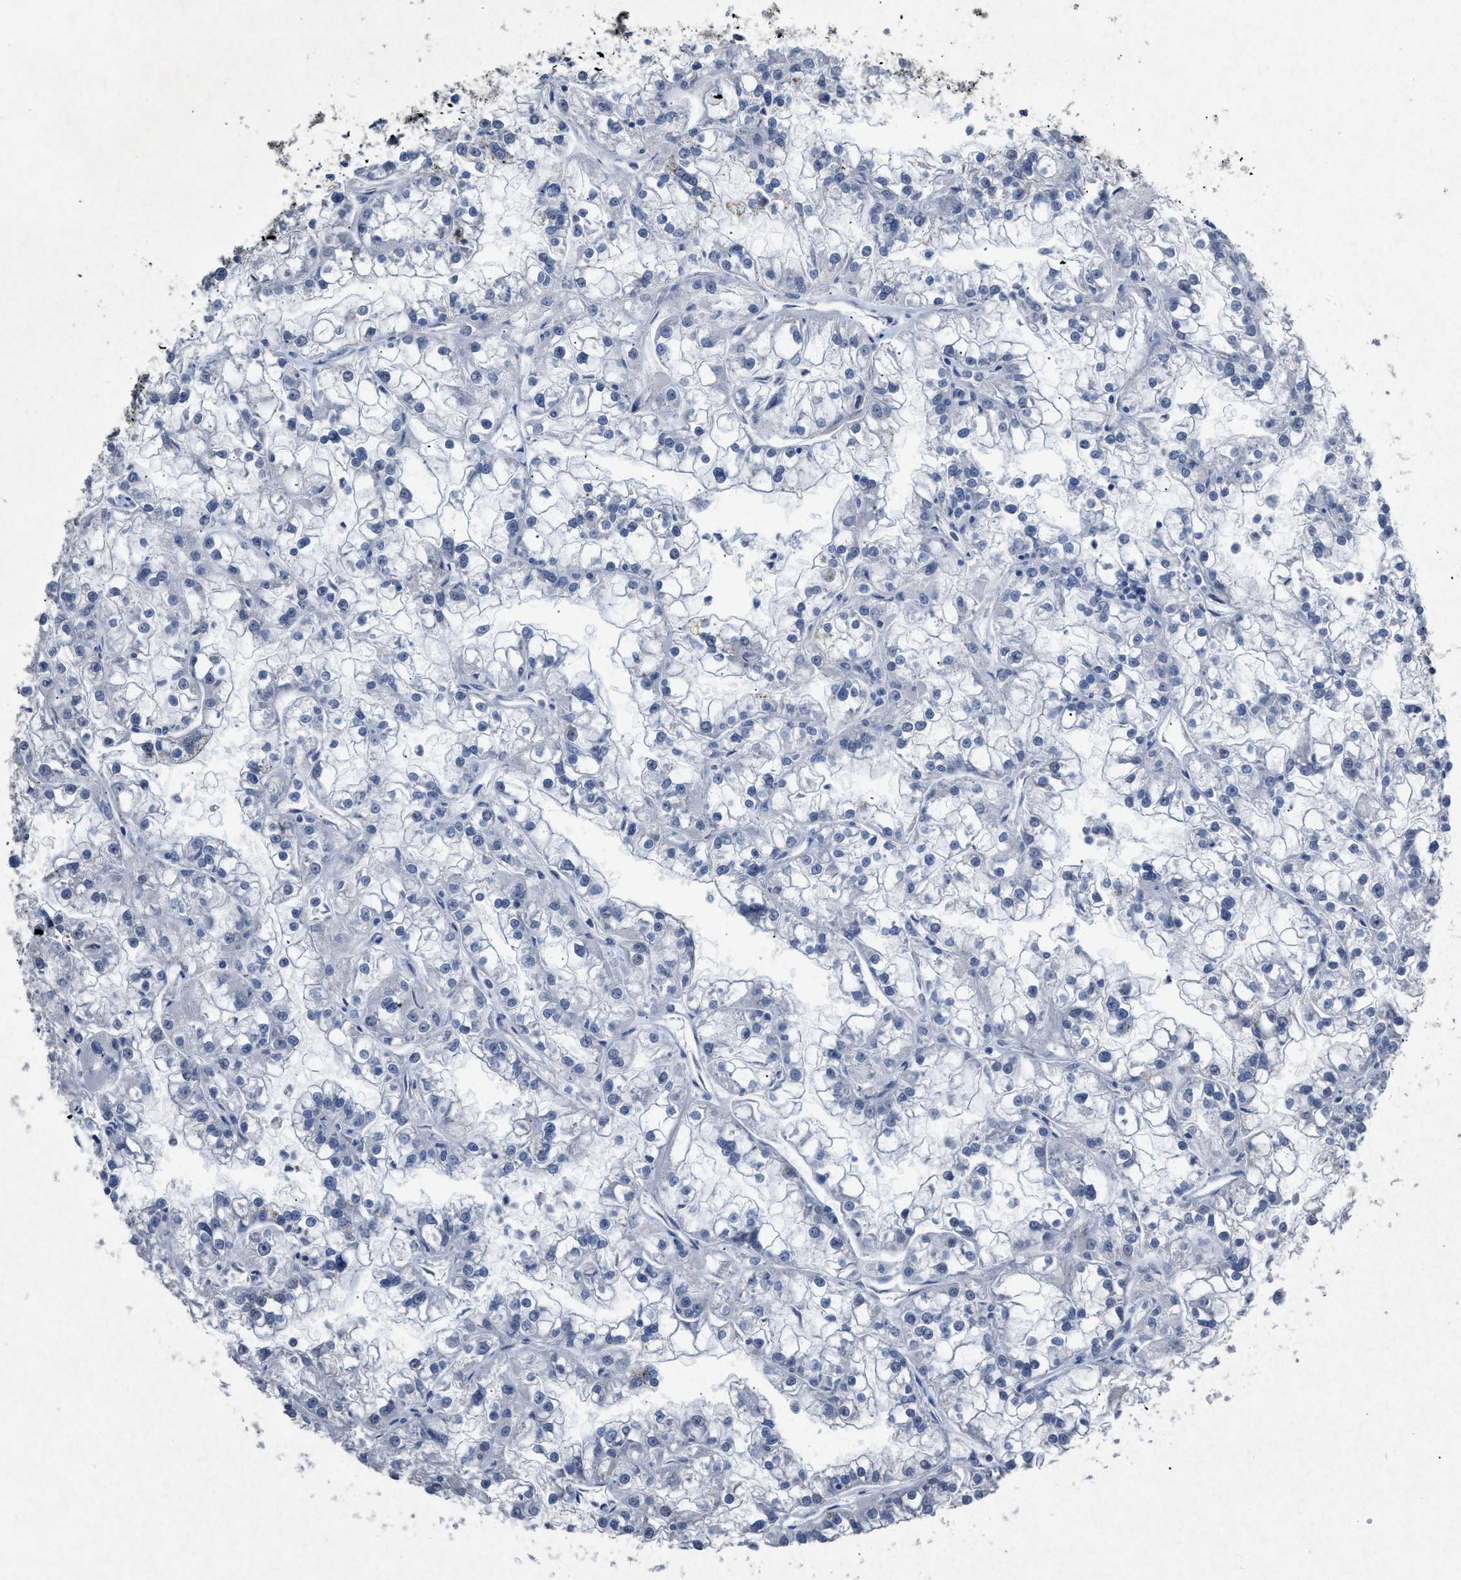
{"staining": {"intensity": "negative", "quantity": "none", "location": "none"}, "tissue": "renal cancer", "cell_type": "Tumor cells", "image_type": "cancer", "snomed": [{"axis": "morphology", "description": "Adenocarcinoma, NOS"}, {"axis": "topography", "description": "Kidney"}], "caption": "An IHC image of renal cancer is shown. There is no staining in tumor cells of renal cancer.", "gene": "PDGFRA", "patient": {"sex": "female", "age": 52}}